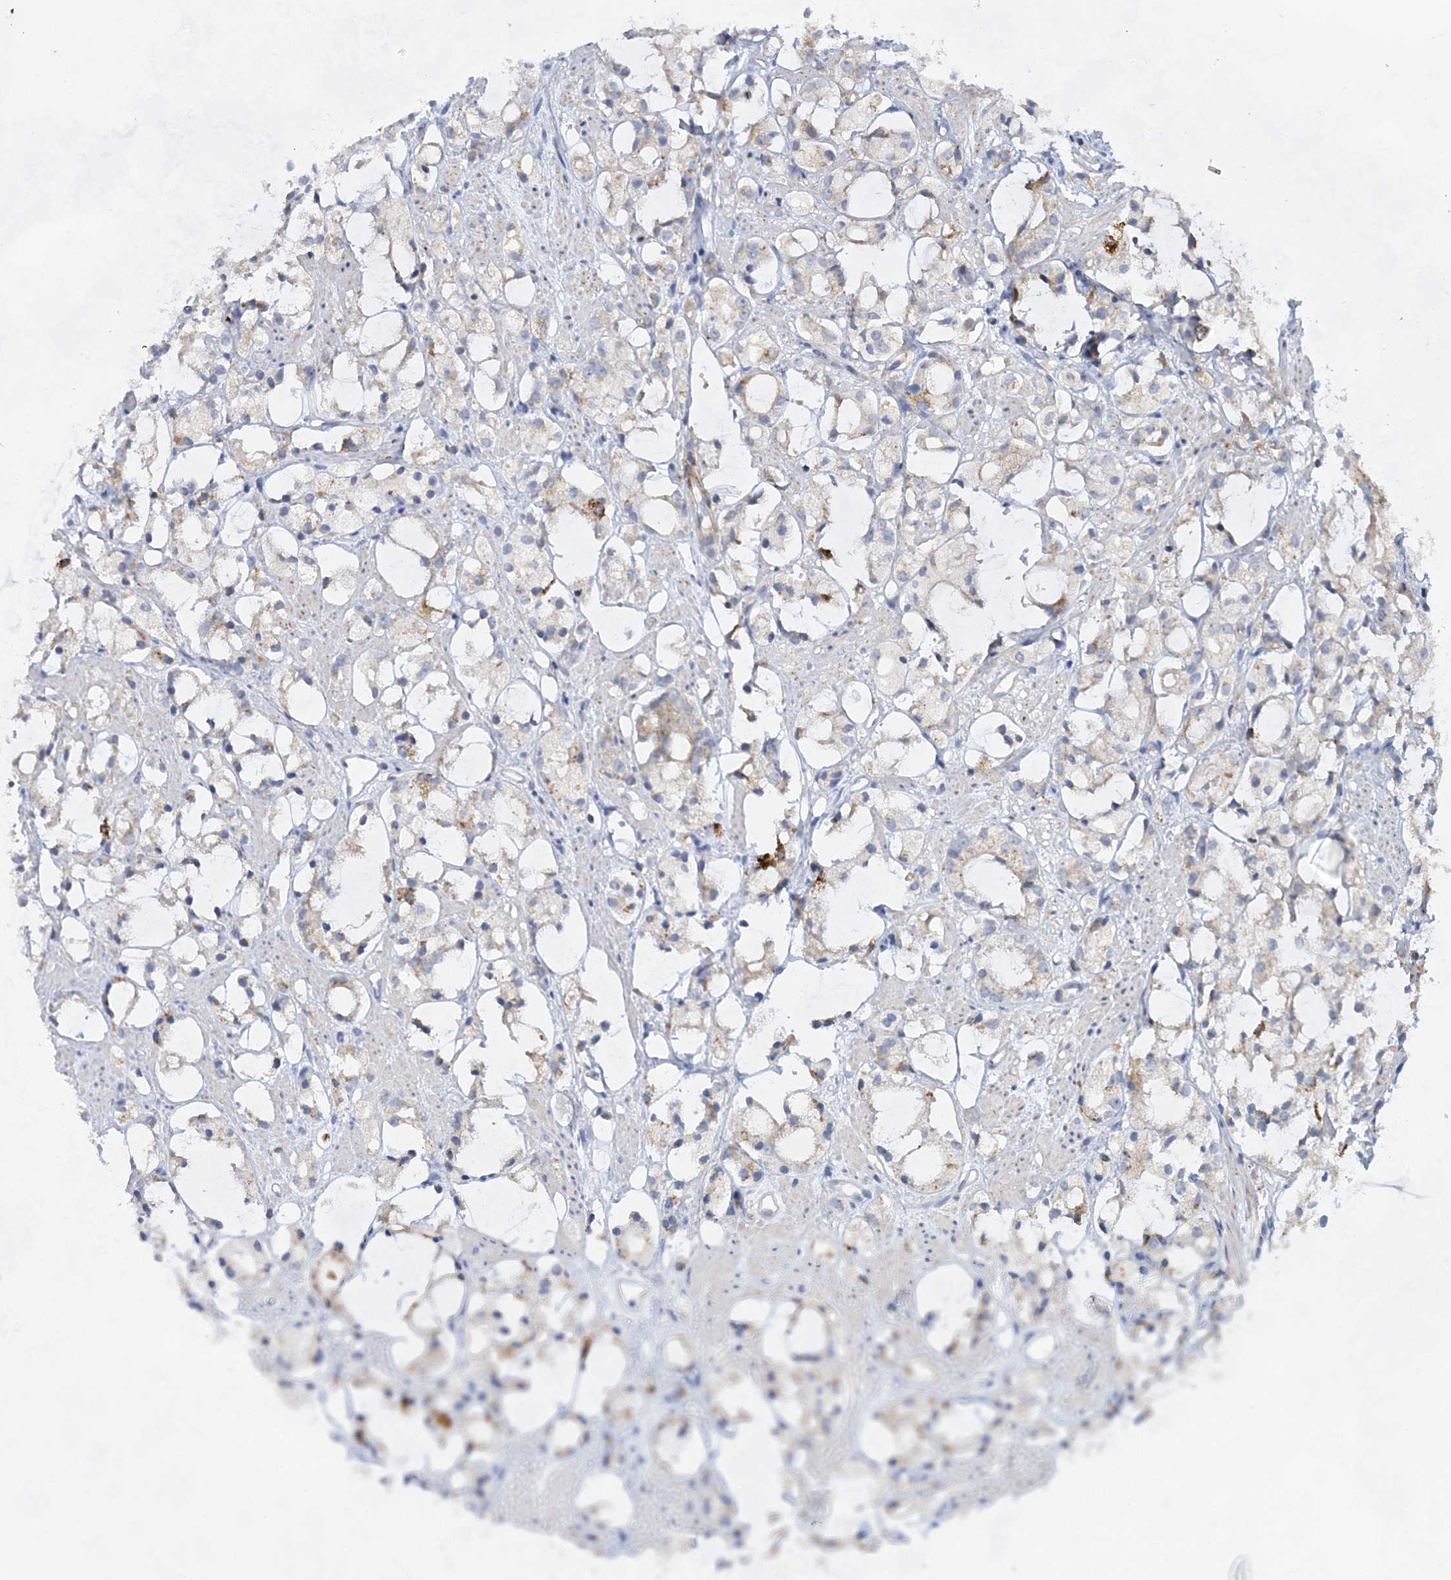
{"staining": {"intensity": "negative", "quantity": "none", "location": "none"}, "tissue": "prostate cancer", "cell_type": "Tumor cells", "image_type": "cancer", "snomed": [{"axis": "morphology", "description": "Adenocarcinoma, High grade"}, {"axis": "topography", "description": "Prostate"}], "caption": "IHC histopathology image of human adenocarcinoma (high-grade) (prostate) stained for a protein (brown), which shows no staining in tumor cells.", "gene": "TRAPPC13", "patient": {"sex": "male", "age": 85}}